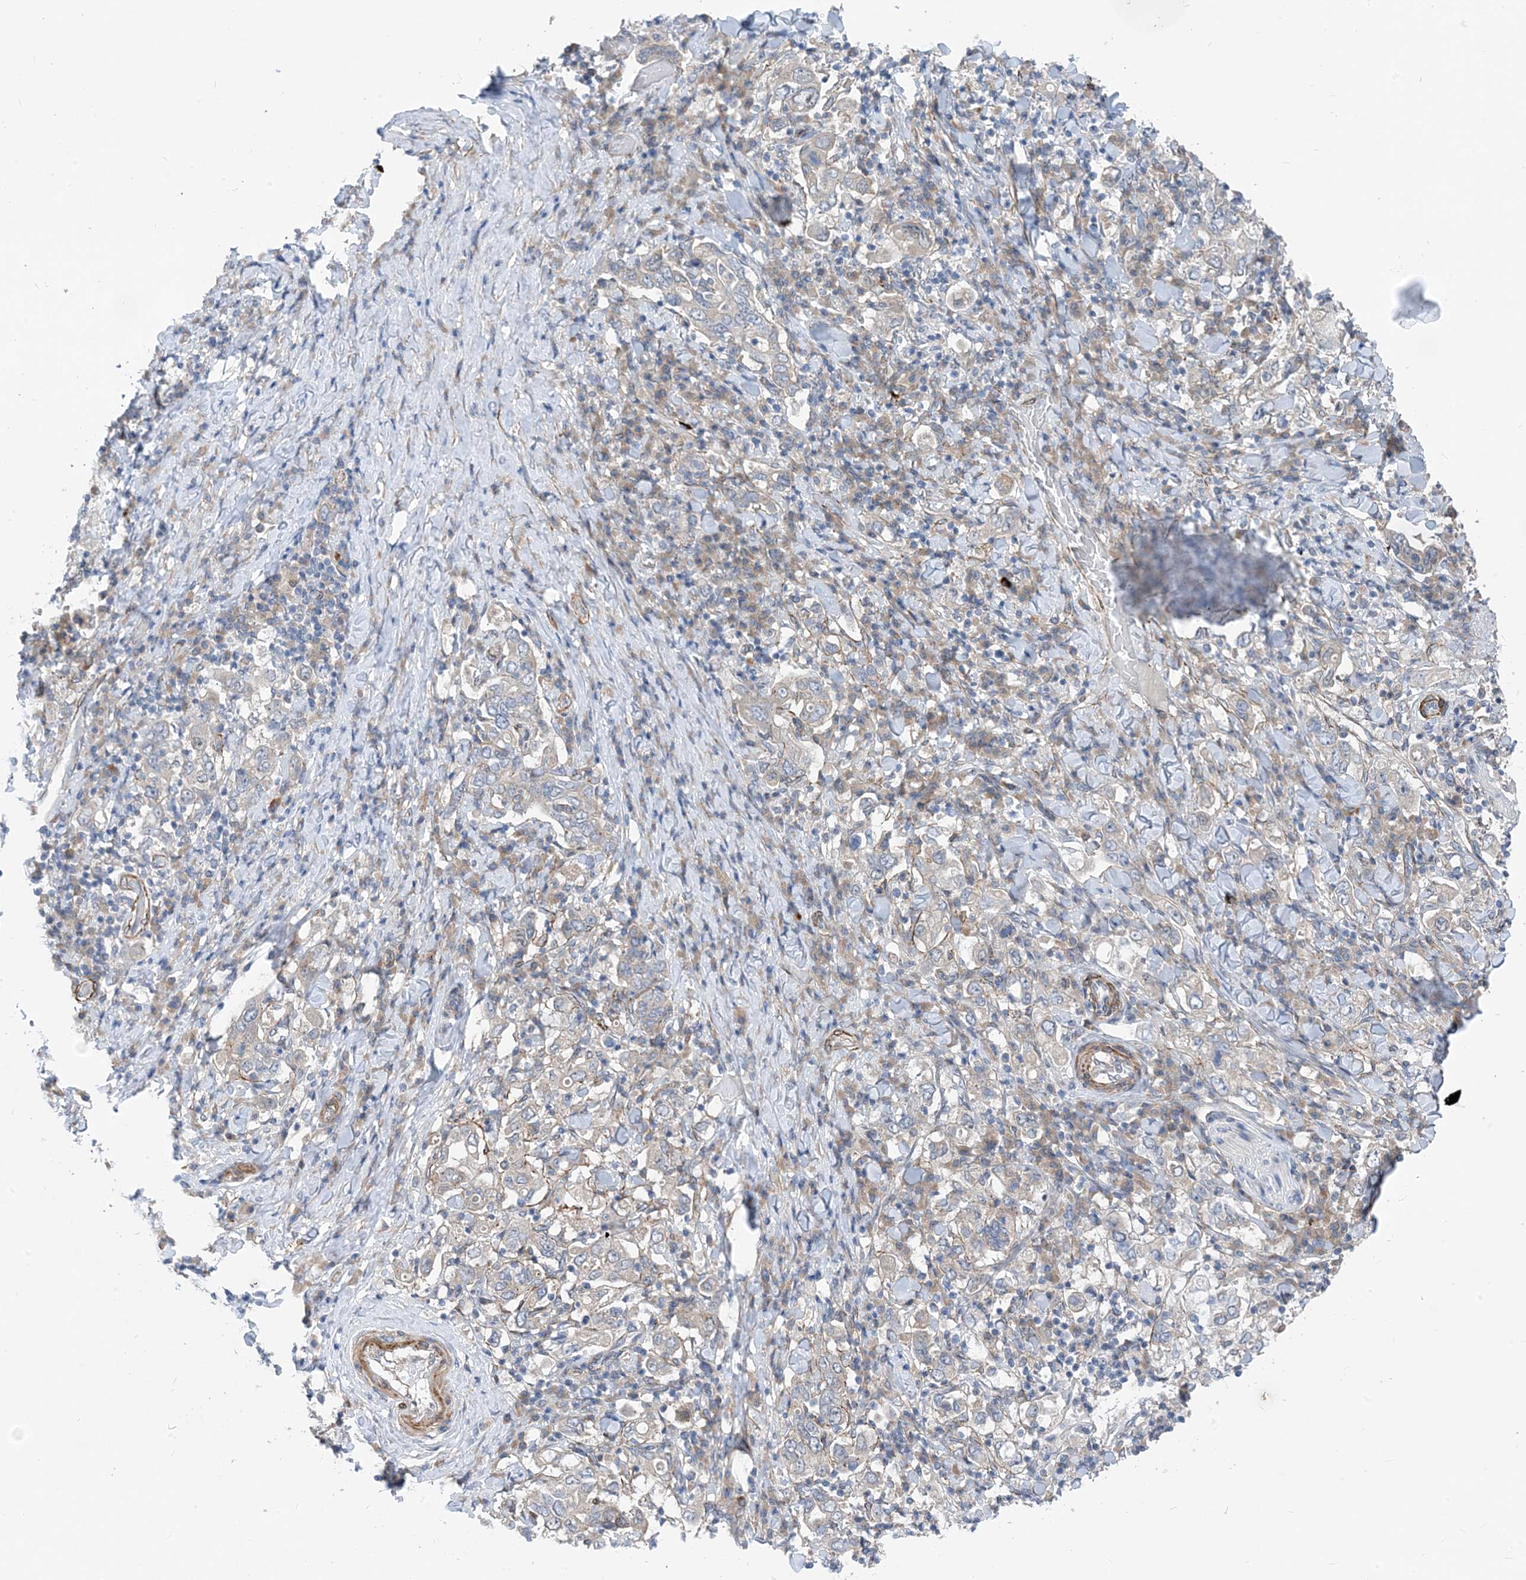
{"staining": {"intensity": "weak", "quantity": "<25%", "location": "cytoplasmic/membranous"}, "tissue": "stomach cancer", "cell_type": "Tumor cells", "image_type": "cancer", "snomed": [{"axis": "morphology", "description": "Adenocarcinoma, NOS"}, {"axis": "topography", "description": "Stomach, upper"}], "caption": "Immunohistochemistry photomicrograph of adenocarcinoma (stomach) stained for a protein (brown), which demonstrates no positivity in tumor cells.", "gene": "PLEKHA3", "patient": {"sex": "male", "age": 62}}